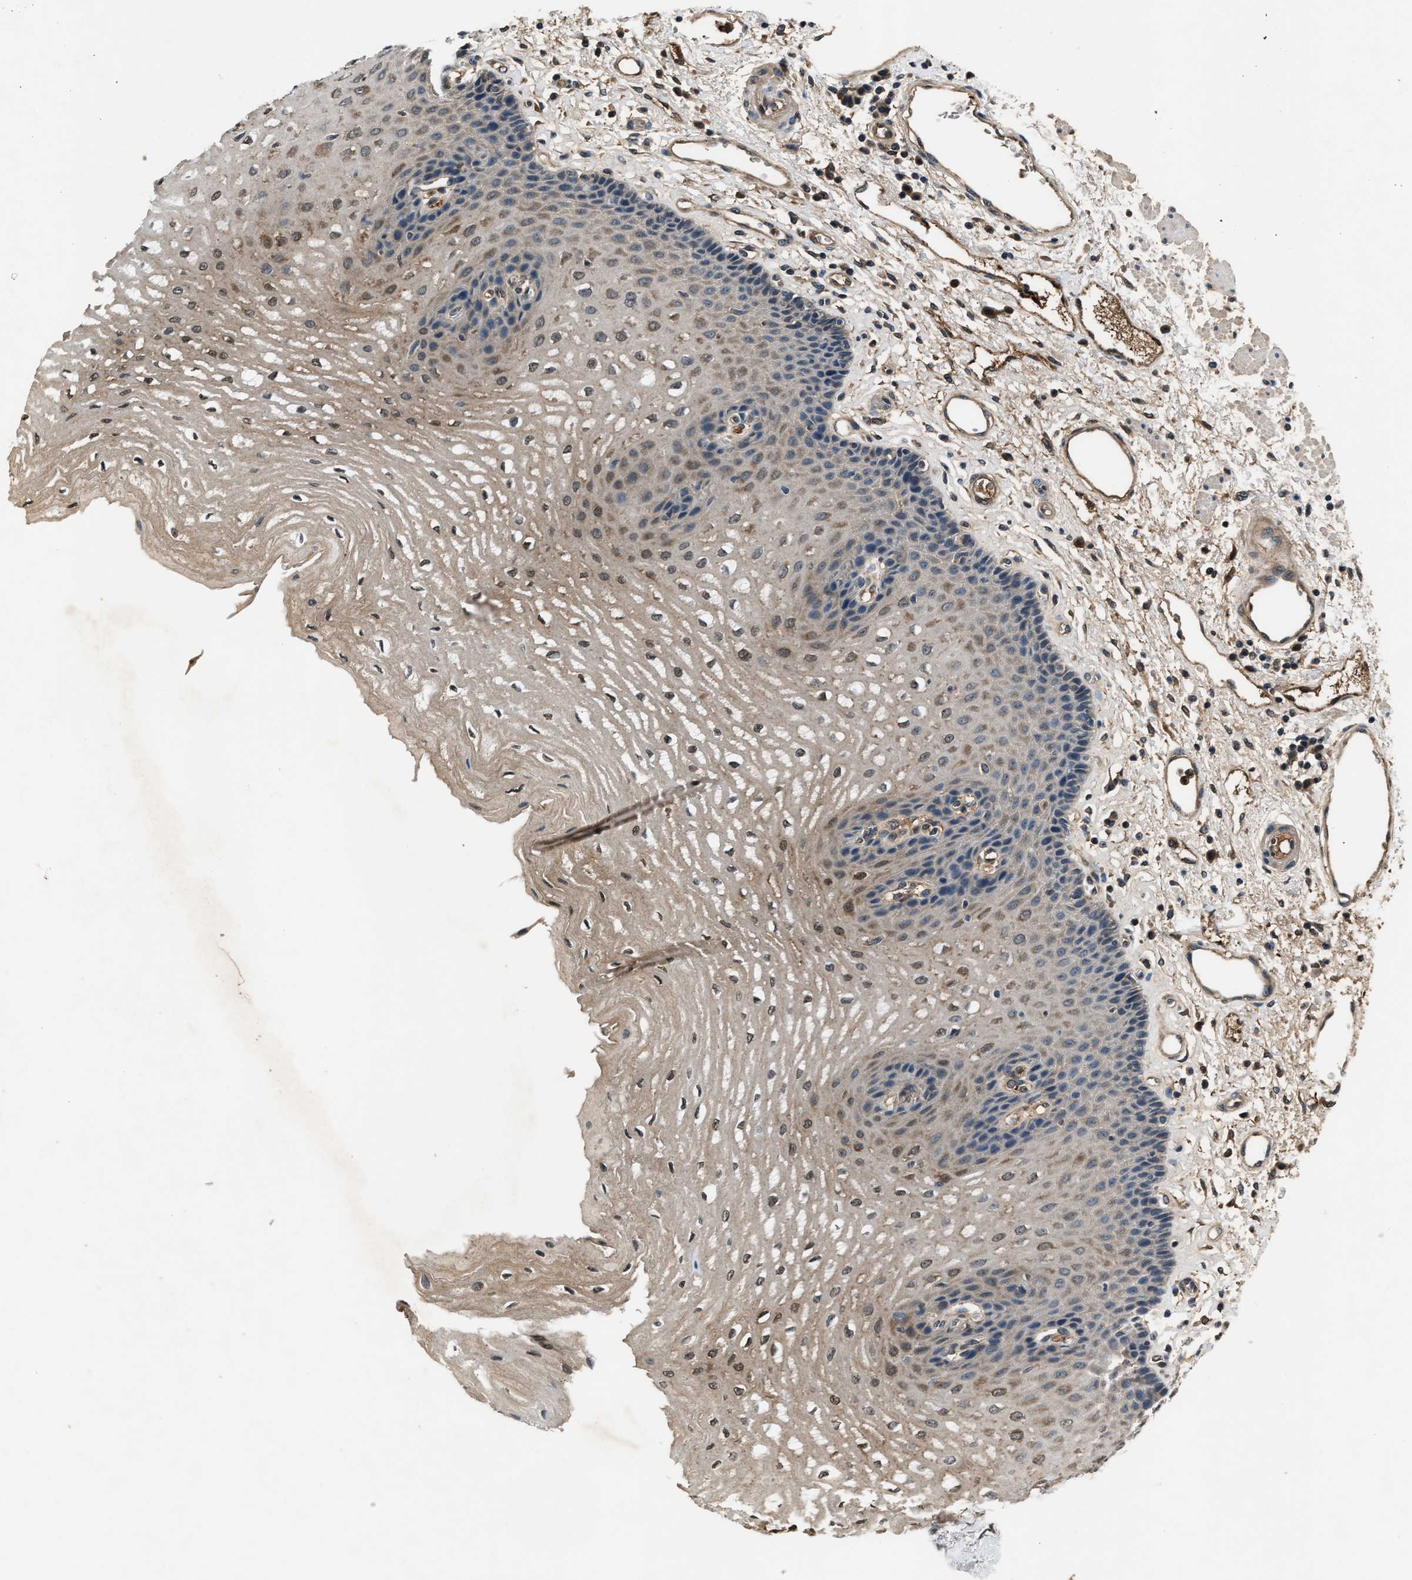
{"staining": {"intensity": "moderate", "quantity": "25%-75%", "location": "cytoplasmic/membranous"}, "tissue": "esophagus", "cell_type": "Squamous epithelial cells", "image_type": "normal", "snomed": [{"axis": "morphology", "description": "Normal tissue, NOS"}, {"axis": "topography", "description": "Esophagus"}], "caption": "IHC of normal human esophagus displays medium levels of moderate cytoplasmic/membranous positivity in approximately 25%-75% of squamous epithelial cells.", "gene": "TP53I3", "patient": {"sex": "male", "age": 54}}